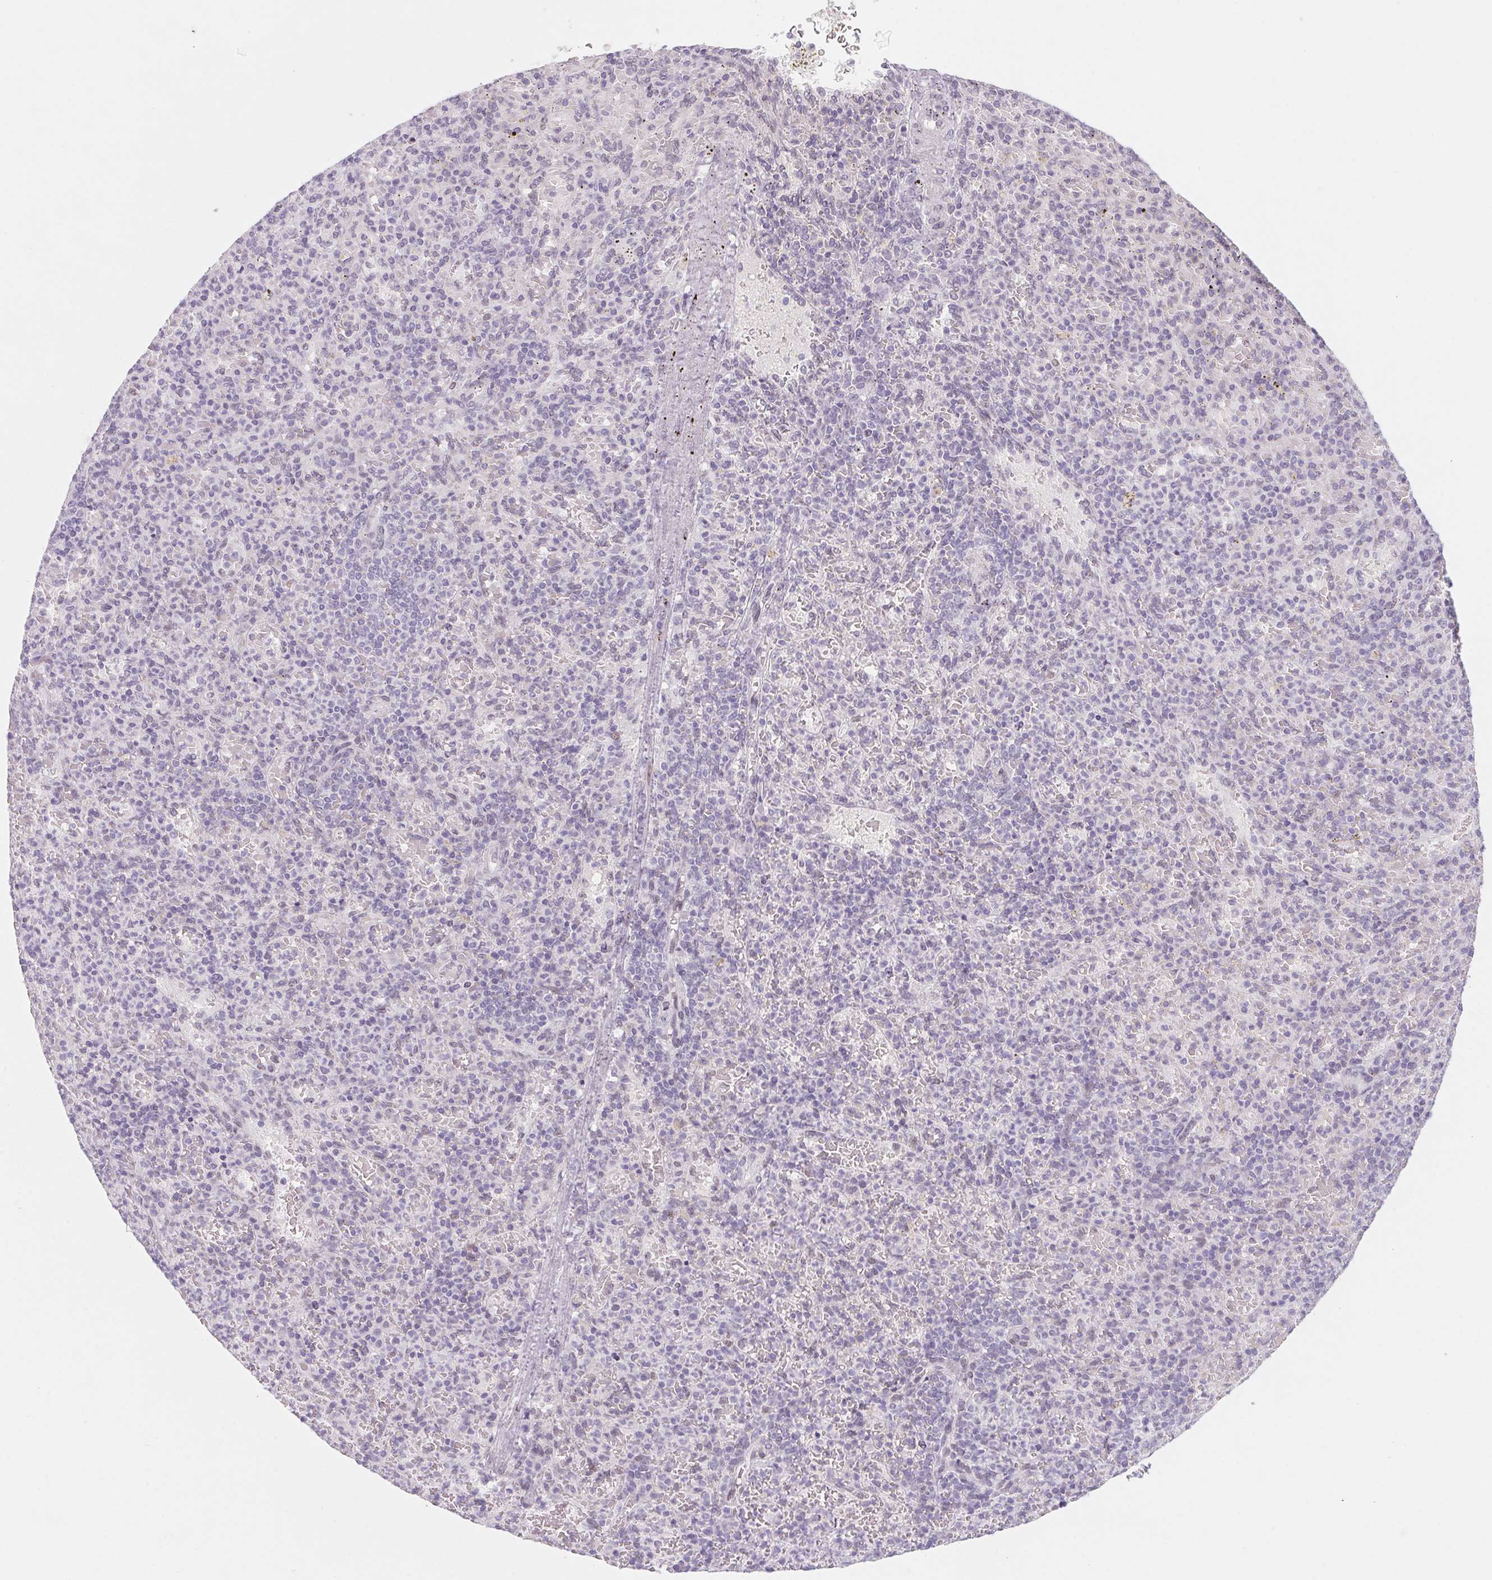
{"staining": {"intensity": "negative", "quantity": "none", "location": "none"}, "tissue": "spleen", "cell_type": "Cells in red pulp", "image_type": "normal", "snomed": [{"axis": "morphology", "description": "Normal tissue, NOS"}, {"axis": "topography", "description": "Spleen"}], "caption": "Immunohistochemistry (IHC) of unremarkable human spleen exhibits no positivity in cells in red pulp.", "gene": "KCNQ2", "patient": {"sex": "female", "age": 74}}